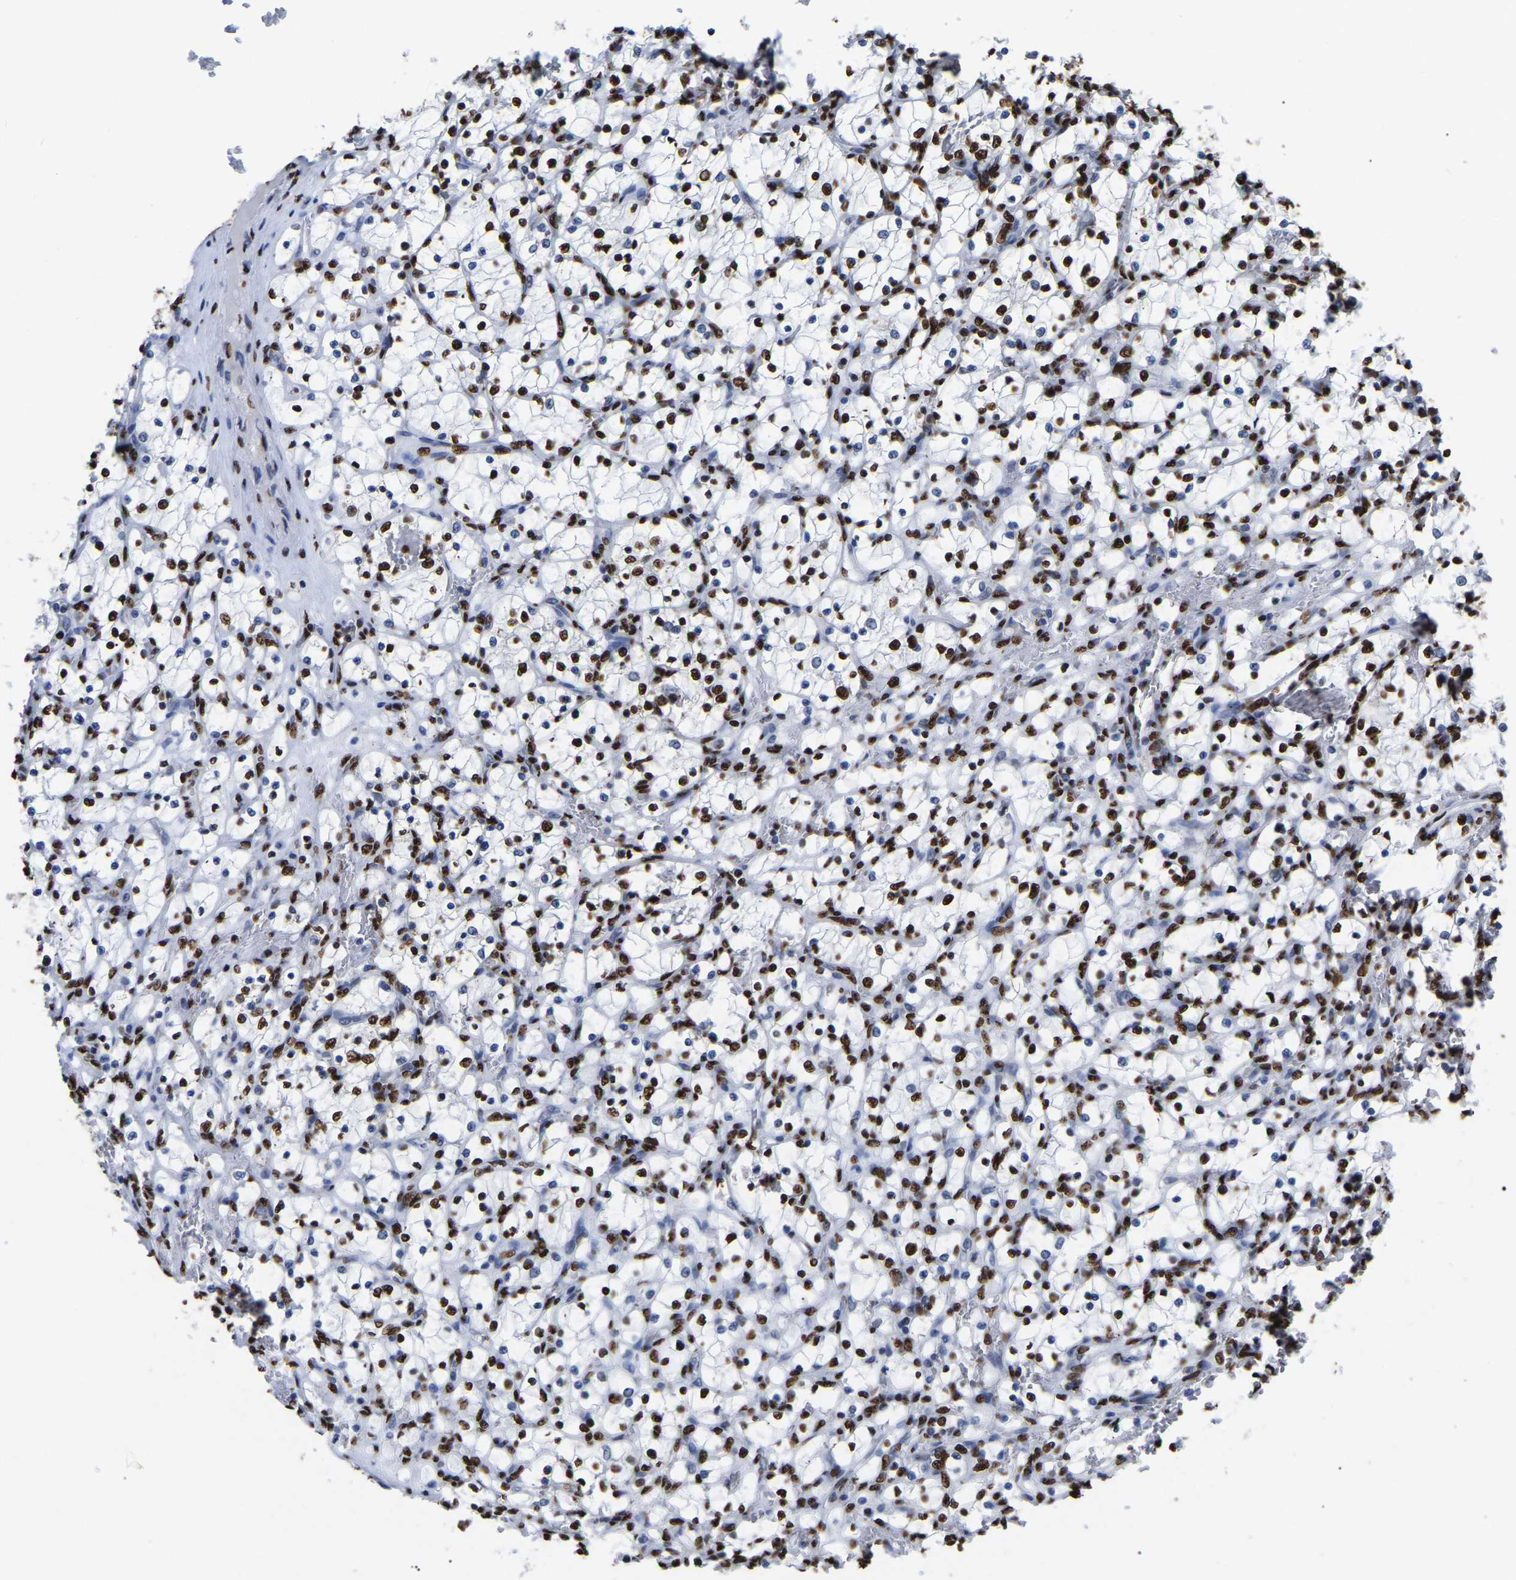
{"staining": {"intensity": "strong", "quantity": ">75%", "location": "nuclear"}, "tissue": "renal cancer", "cell_type": "Tumor cells", "image_type": "cancer", "snomed": [{"axis": "morphology", "description": "Adenocarcinoma, NOS"}, {"axis": "topography", "description": "Kidney"}], "caption": "An immunohistochemistry photomicrograph of neoplastic tissue is shown. Protein staining in brown shows strong nuclear positivity in renal cancer within tumor cells.", "gene": "RBL2", "patient": {"sex": "female", "age": 69}}